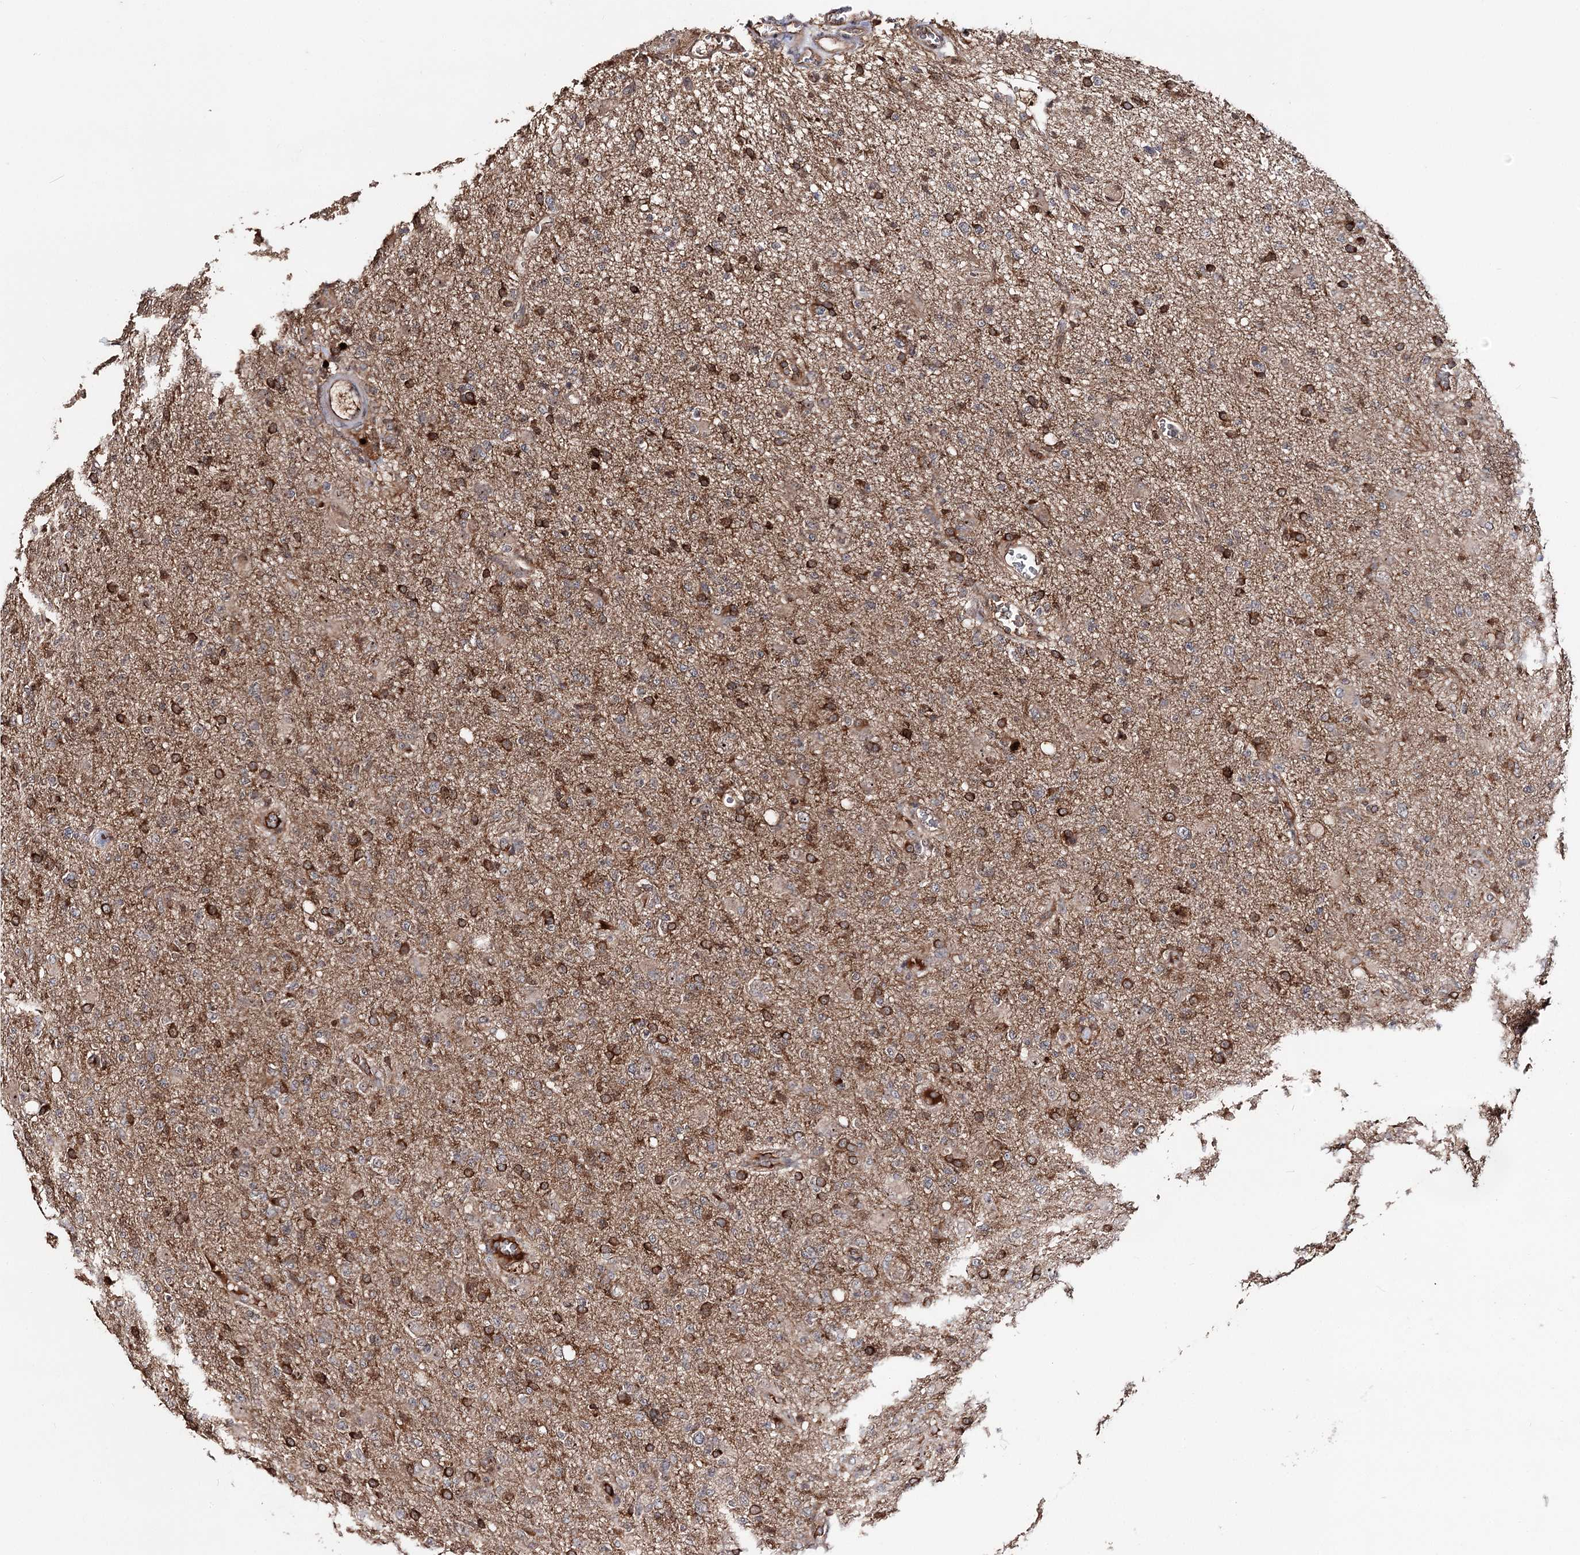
{"staining": {"intensity": "moderate", "quantity": "<25%", "location": "cytoplasmic/membranous"}, "tissue": "glioma", "cell_type": "Tumor cells", "image_type": "cancer", "snomed": [{"axis": "morphology", "description": "Glioma, malignant, High grade"}, {"axis": "topography", "description": "Brain"}], "caption": "This photomicrograph displays immunohistochemistry staining of human glioma, with low moderate cytoplasmic/membranous staining in about <25% of tumor cells.", "gene": "FAM53B", "patient": {"sex": "female", "age": 57}}